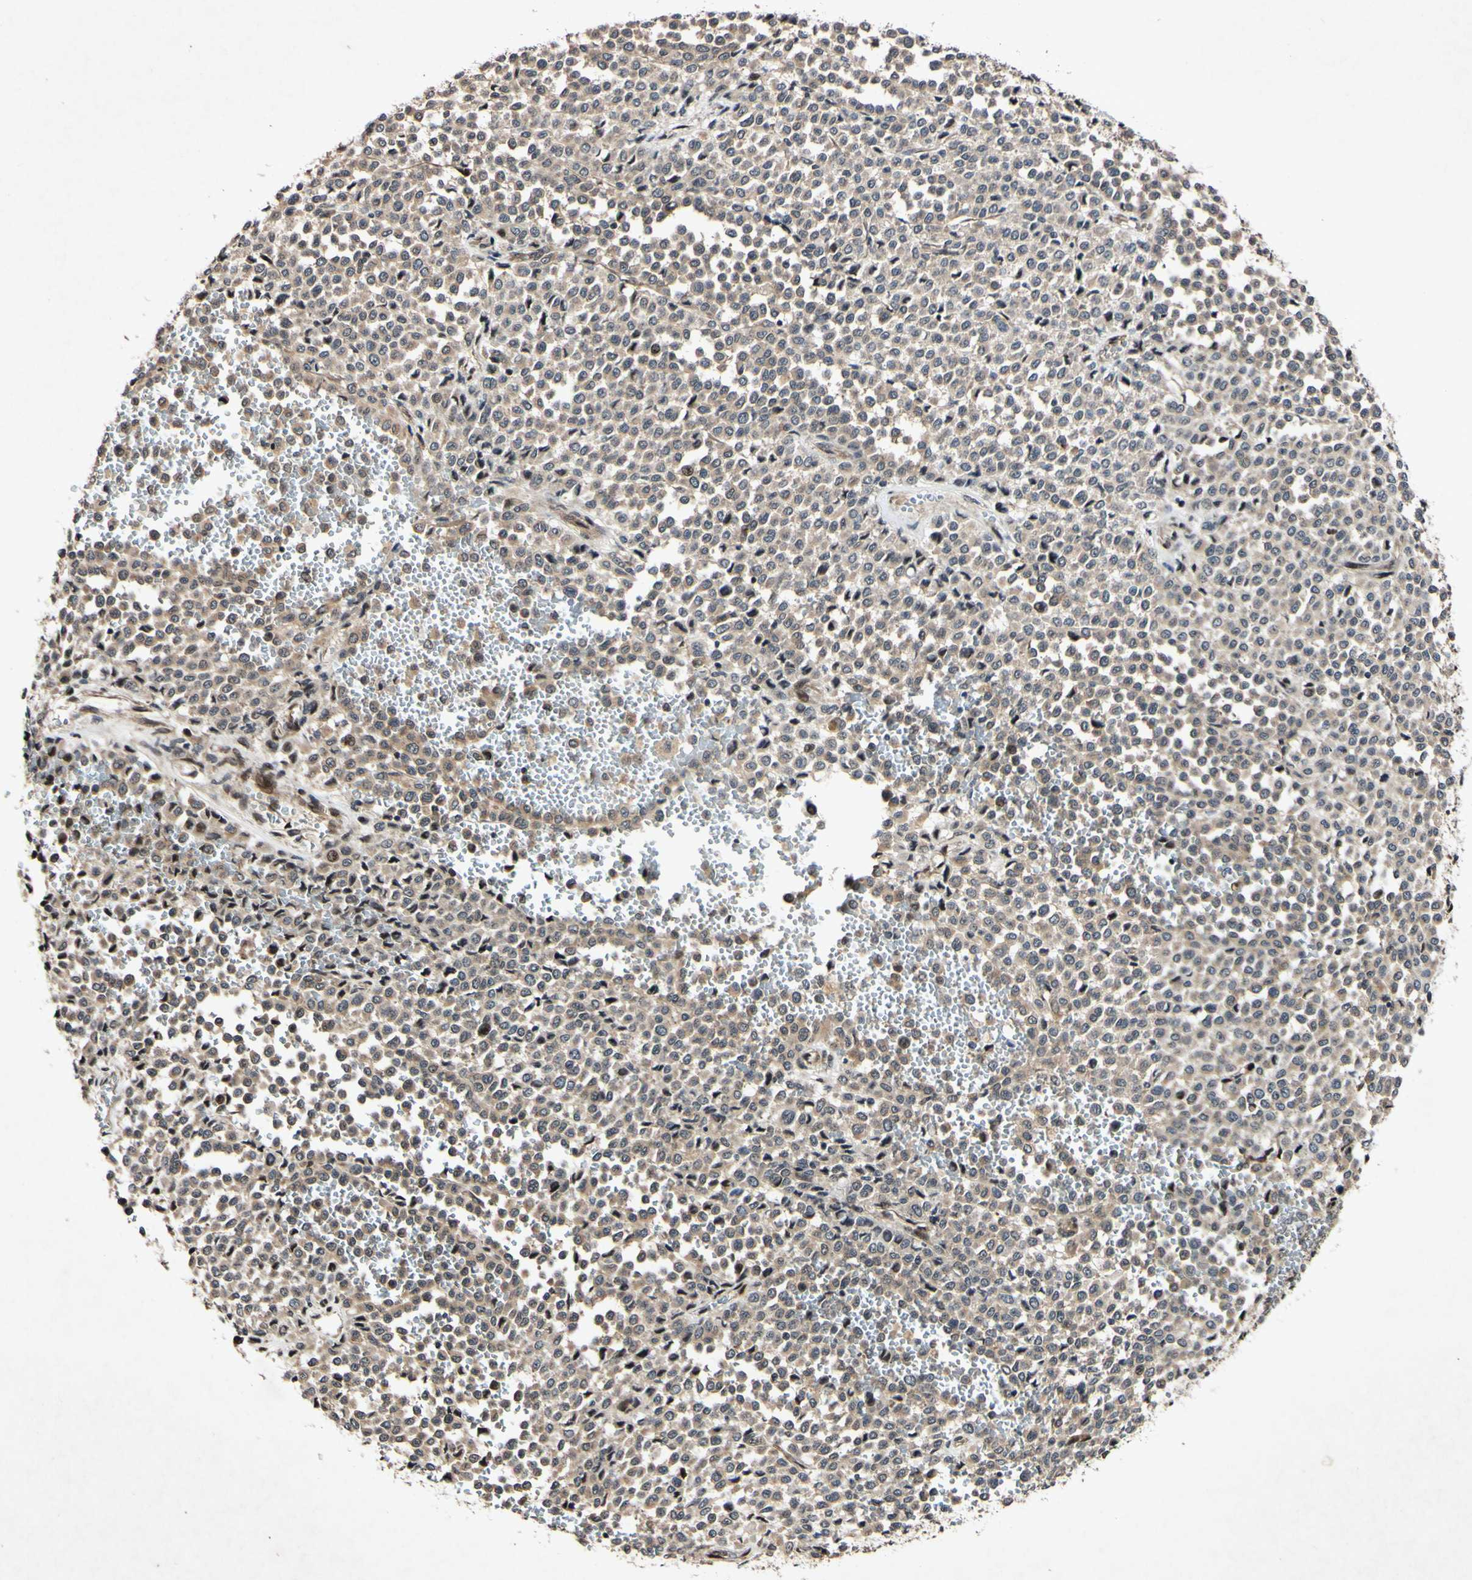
{"staining": {"intensity": "weak", "quantity": ">75%", "location": "cytoplasmic/membranous"}, "tissue": "melanoma", "cell_type": "Tumor cells", "image_type": "cancer", "snomed": [{"axis": "morphology", "description": "Malignant melanoma, Metastatic site"}, {"axis": "topography", "description": "Pancreas"}], "caption": "Protein expression by immunohistochemistry exhibits weak cytoplasmic/membranous staining in approximately >75% of tumor cells in malignant melanoma (metastatic site).", "gene": "CSNK1E", "patient": {"sex": "female", "age": 30}}